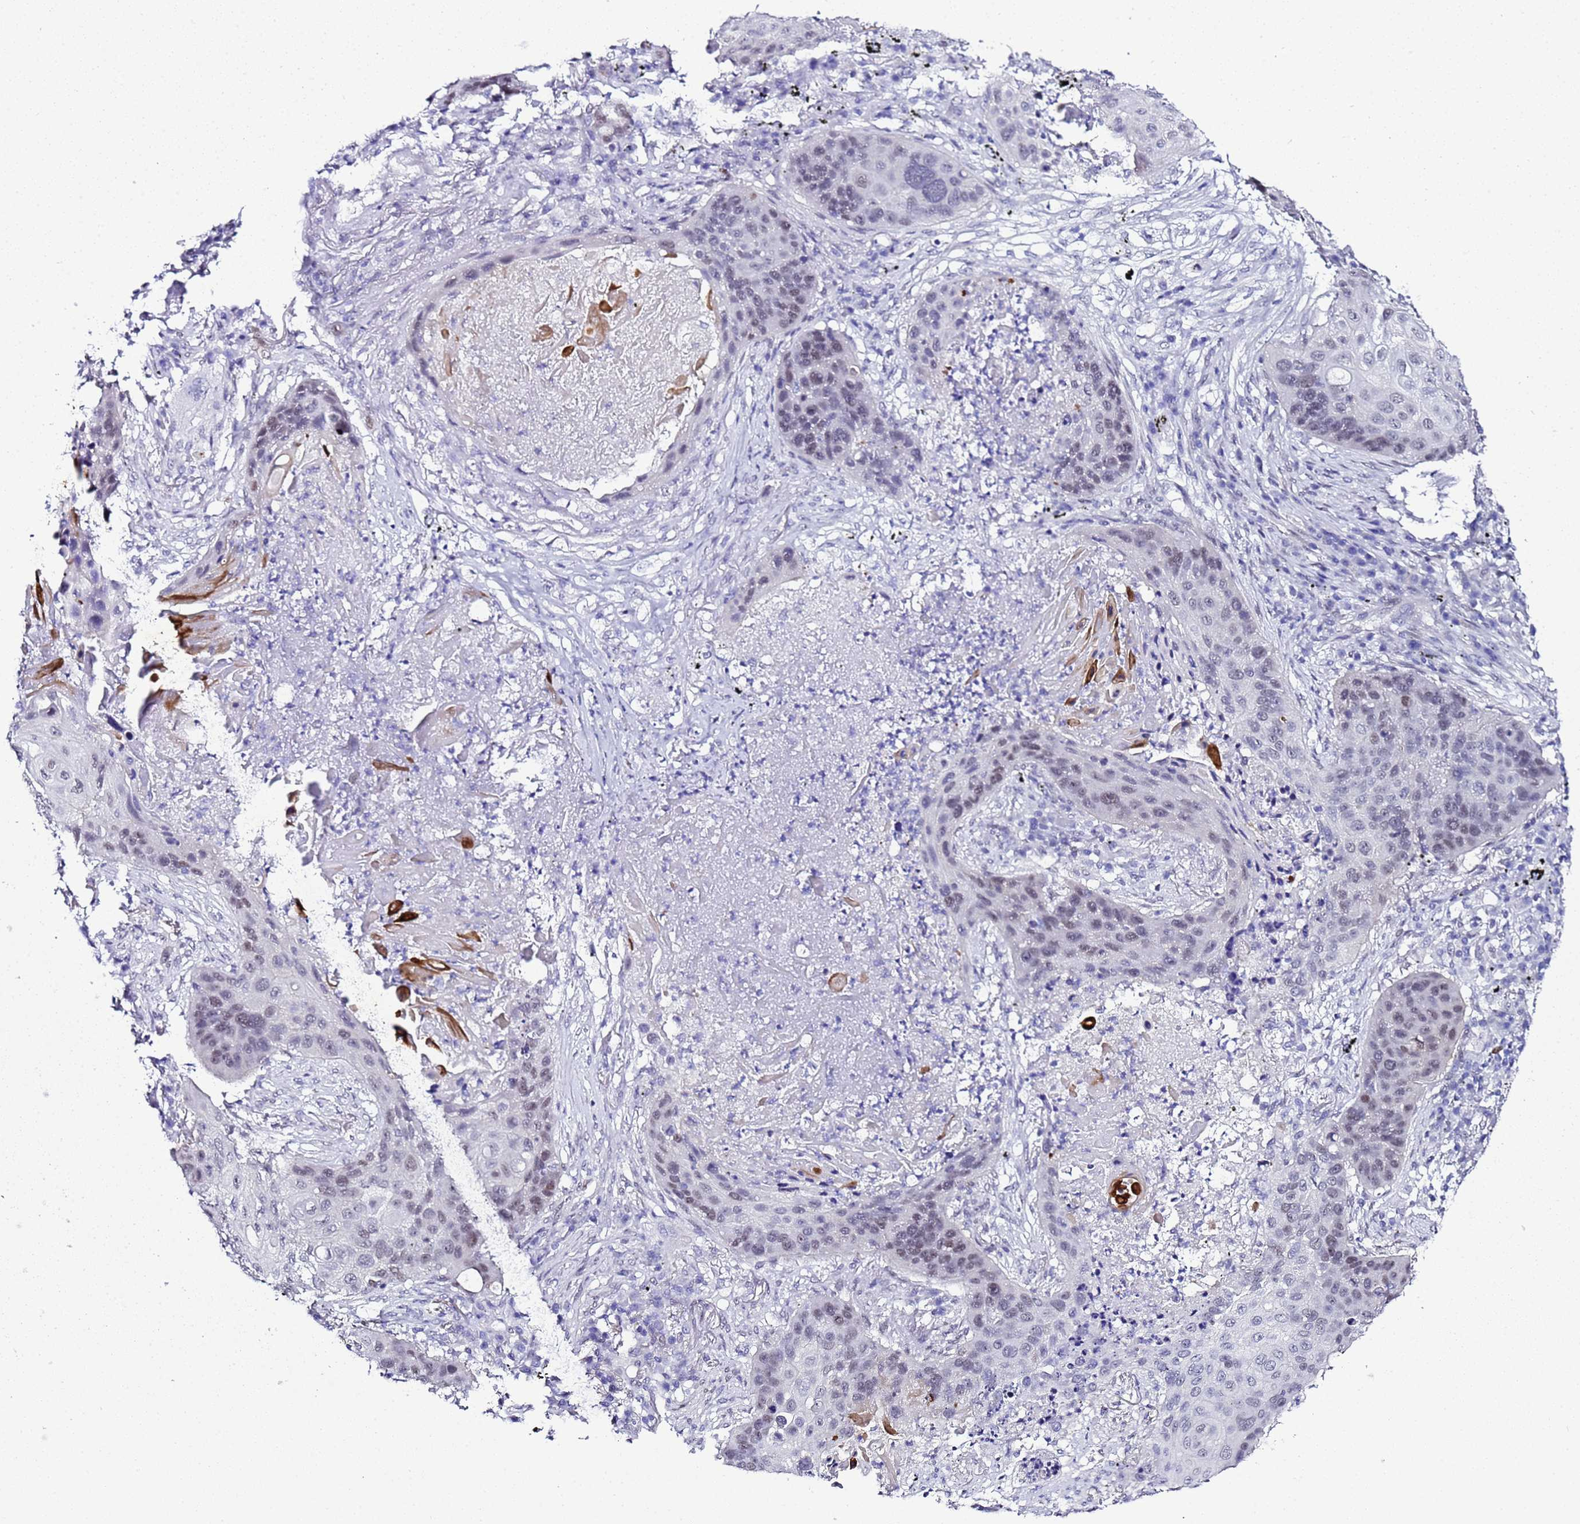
{"staining": {"intensity": "weak", "quantity": "25%-75%", "location": "nuclear"}, "tissue": "lung cancer", "cell_type": "Tumor cells", "image_type": "cancer", "snomed": [{"axis": "morphology", "description": "Squamous cell carcinoma, NOS"}, {"axis": "topography", "description": "Lung"}], "caption": "Approximately 25%-75% of tumor cells in lung squamous cell carcinoma reveal weak nuclear protein positivity as visualized by brown immunohistochemical staining.", "gene": "BCL7A", "patient": {"sex": "female", "age": 63}}